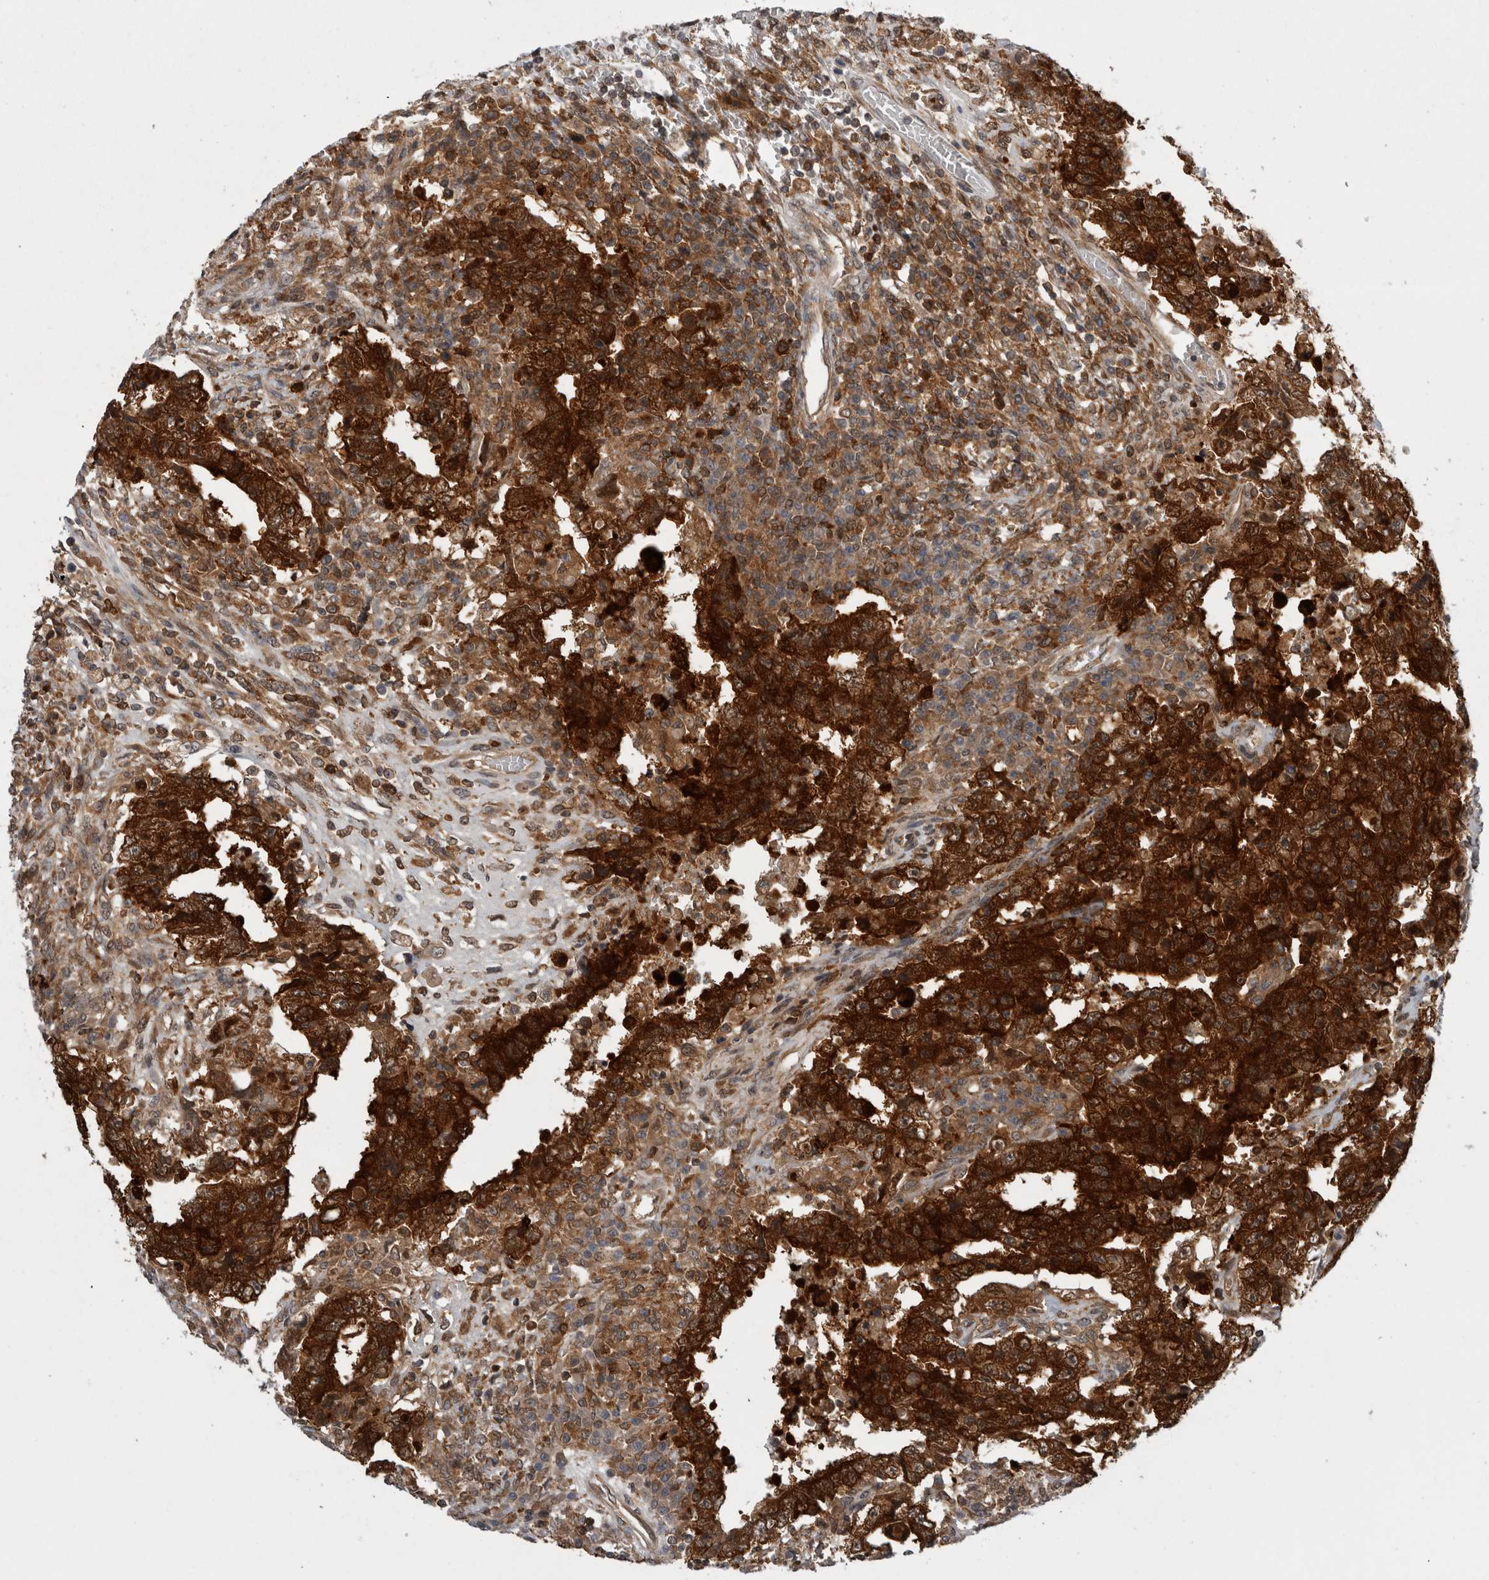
{"staining": {"intensity": "strong", "quantity": ">75%", "location": "cytoplasmic/membranous"}, "tissue": "testis cancer", "cell_type": "Tumor cells", "image_type": "cancer", "snomed": [{"axis": "morphology", "description": "Carcinoma, Embryonal, NOS"}, {"axis": "topography", "description": "Testis"}], "caption": "Tumor cells exhibit high levels of strong cytoplasmic/membranous expression in approximately >75% of cells in human testis cancer.", "gene": "CACYBP", "patient": {"sex": "male", "age": 26}}